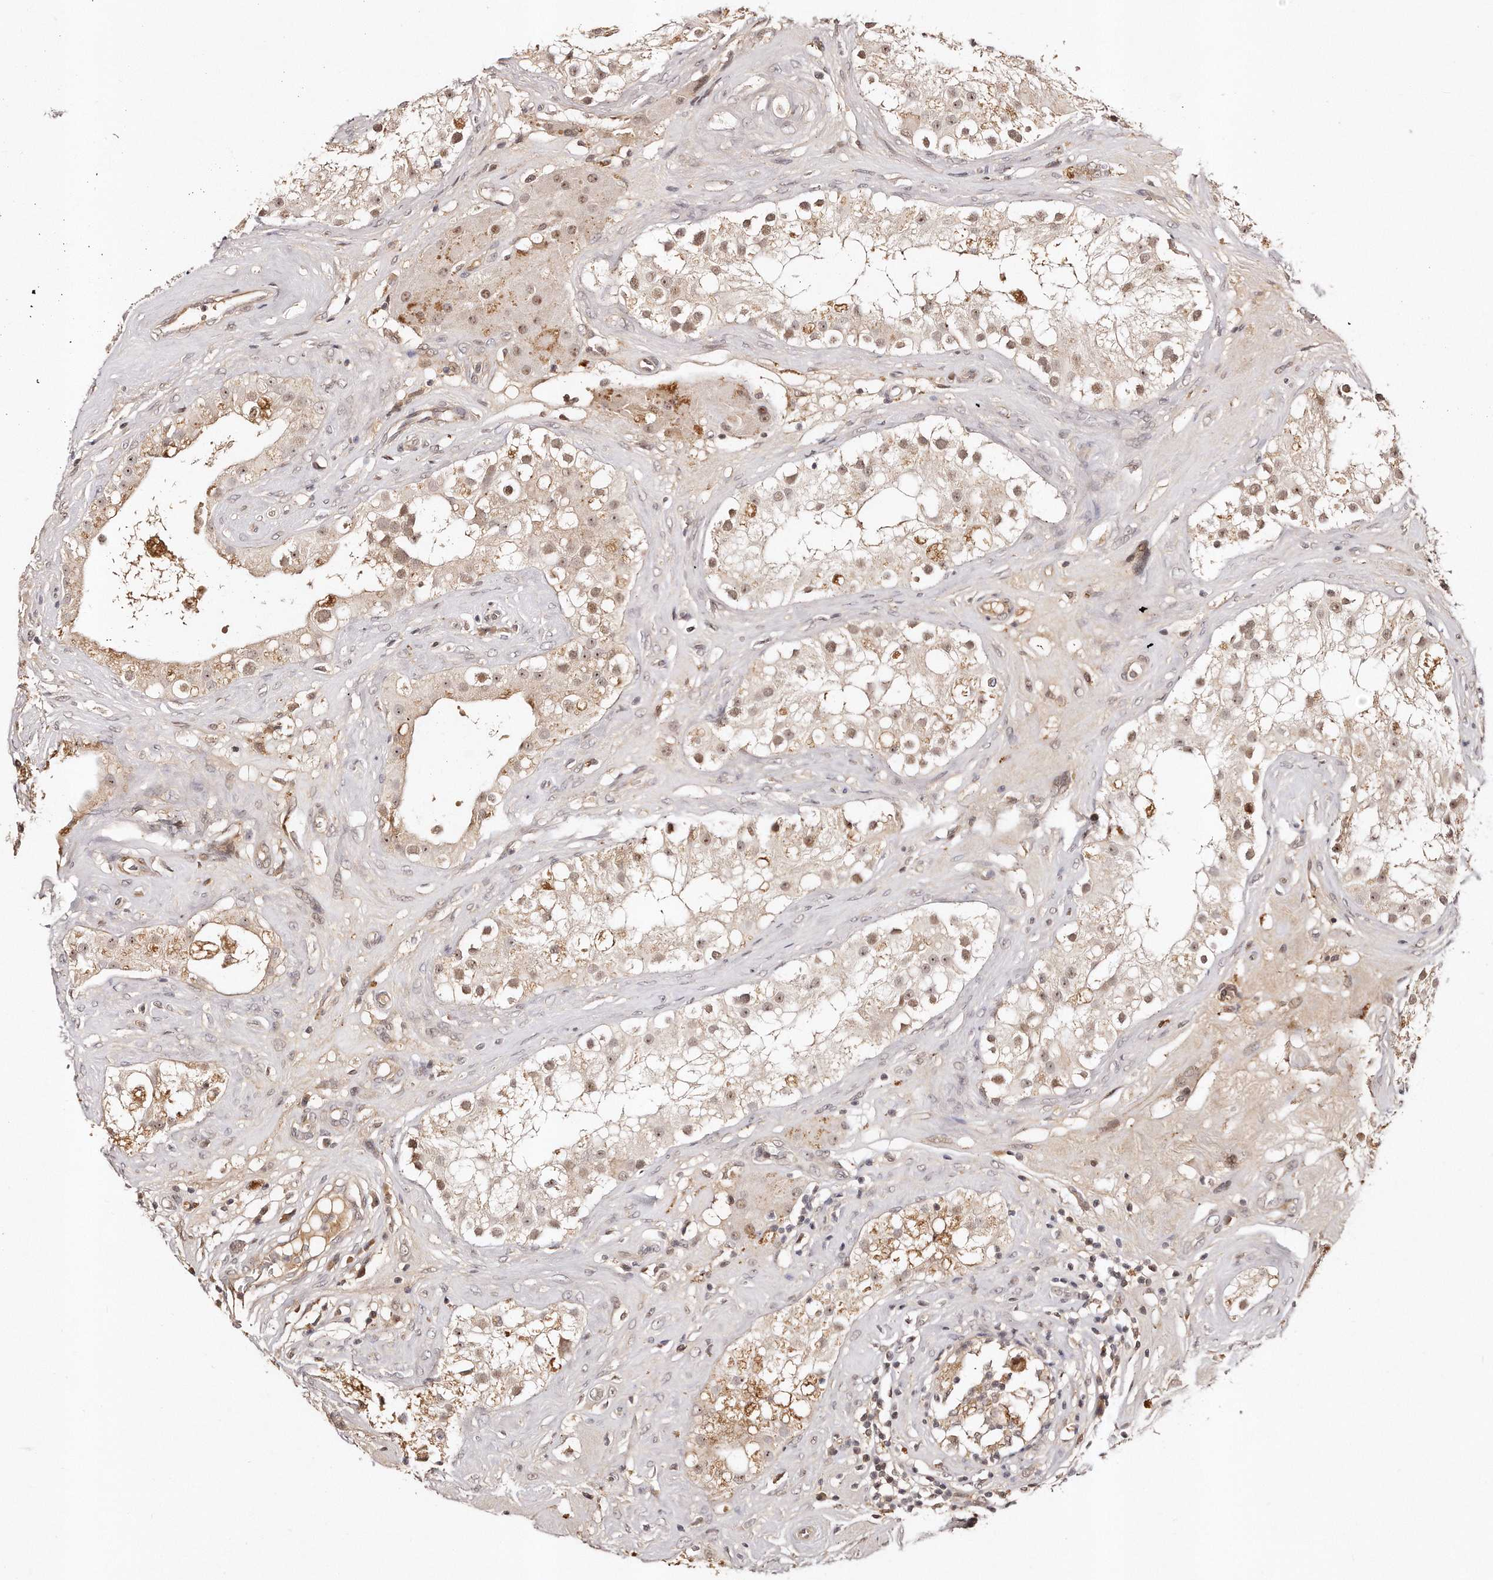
{"staining": {"intensity": "moderate", "quantity": ">75%", "location": "cytoplasmic/membranous,nuclear"}, "tissue": "testis", "cell_type": "Cells in seminiferous ducts", "image_type": "normal", "snomed": [{"axis": "morphology", "description": "Normal tissue, NOS"}, {"axis": "topography", "description": "Testis"}], "caption": "DAB (3,3'-diaminobenzidine) immunohistochemical staining of unremarkable human testis displays moderate cytoplasmic/membranous,nuclear protein expression in approximately >75% of cells in seminiferous ducts. The staining was performed using DAB to visualize the protein expression in brown, while the nuclei were stained in blue with hematoxylin (Magnification: 20x).", "gene": "SOX4", "patient": {"sex": "male", "age": 84}}